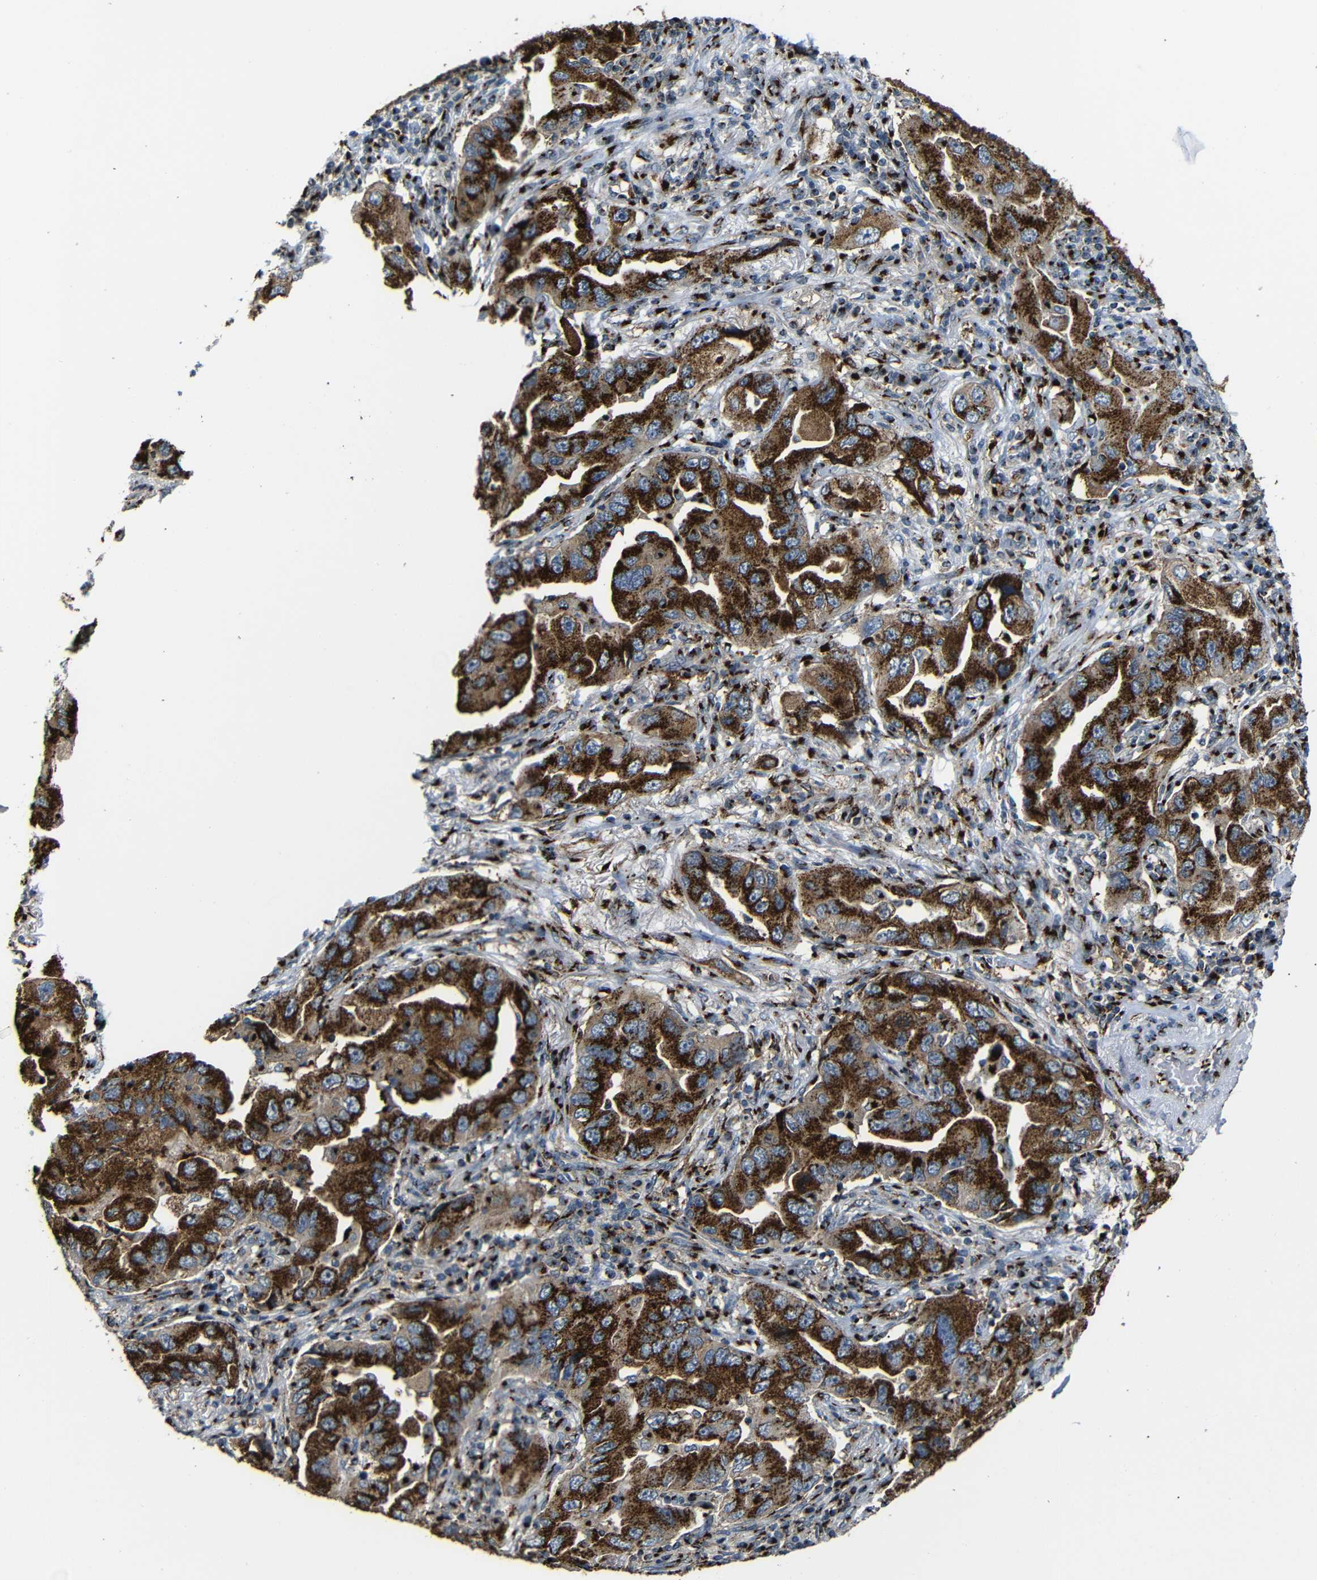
{"staining": {"intensity": "strong", "quantity": ">75%", "location": "cytoplasmic/membranous"}, "tissue": "lung cancer", "cell_type": "Tumor cells", "image_type": "cancer", "snomed": [{"axis": "morphology", "description": "Adenocarcinoma, NOS"}, {"axis": "topography", "description": "Lung"}], "caption": "Tumor cells demonstrate high levels of strong cytoplasmic/membranous expression in about >75% of cells in adenocarcinoma (lung). The protein is shown in brown color, while the nuclei are stained blue.", "gene": "TGOLN2", "patient": {"sex": "female", "age": 65}}